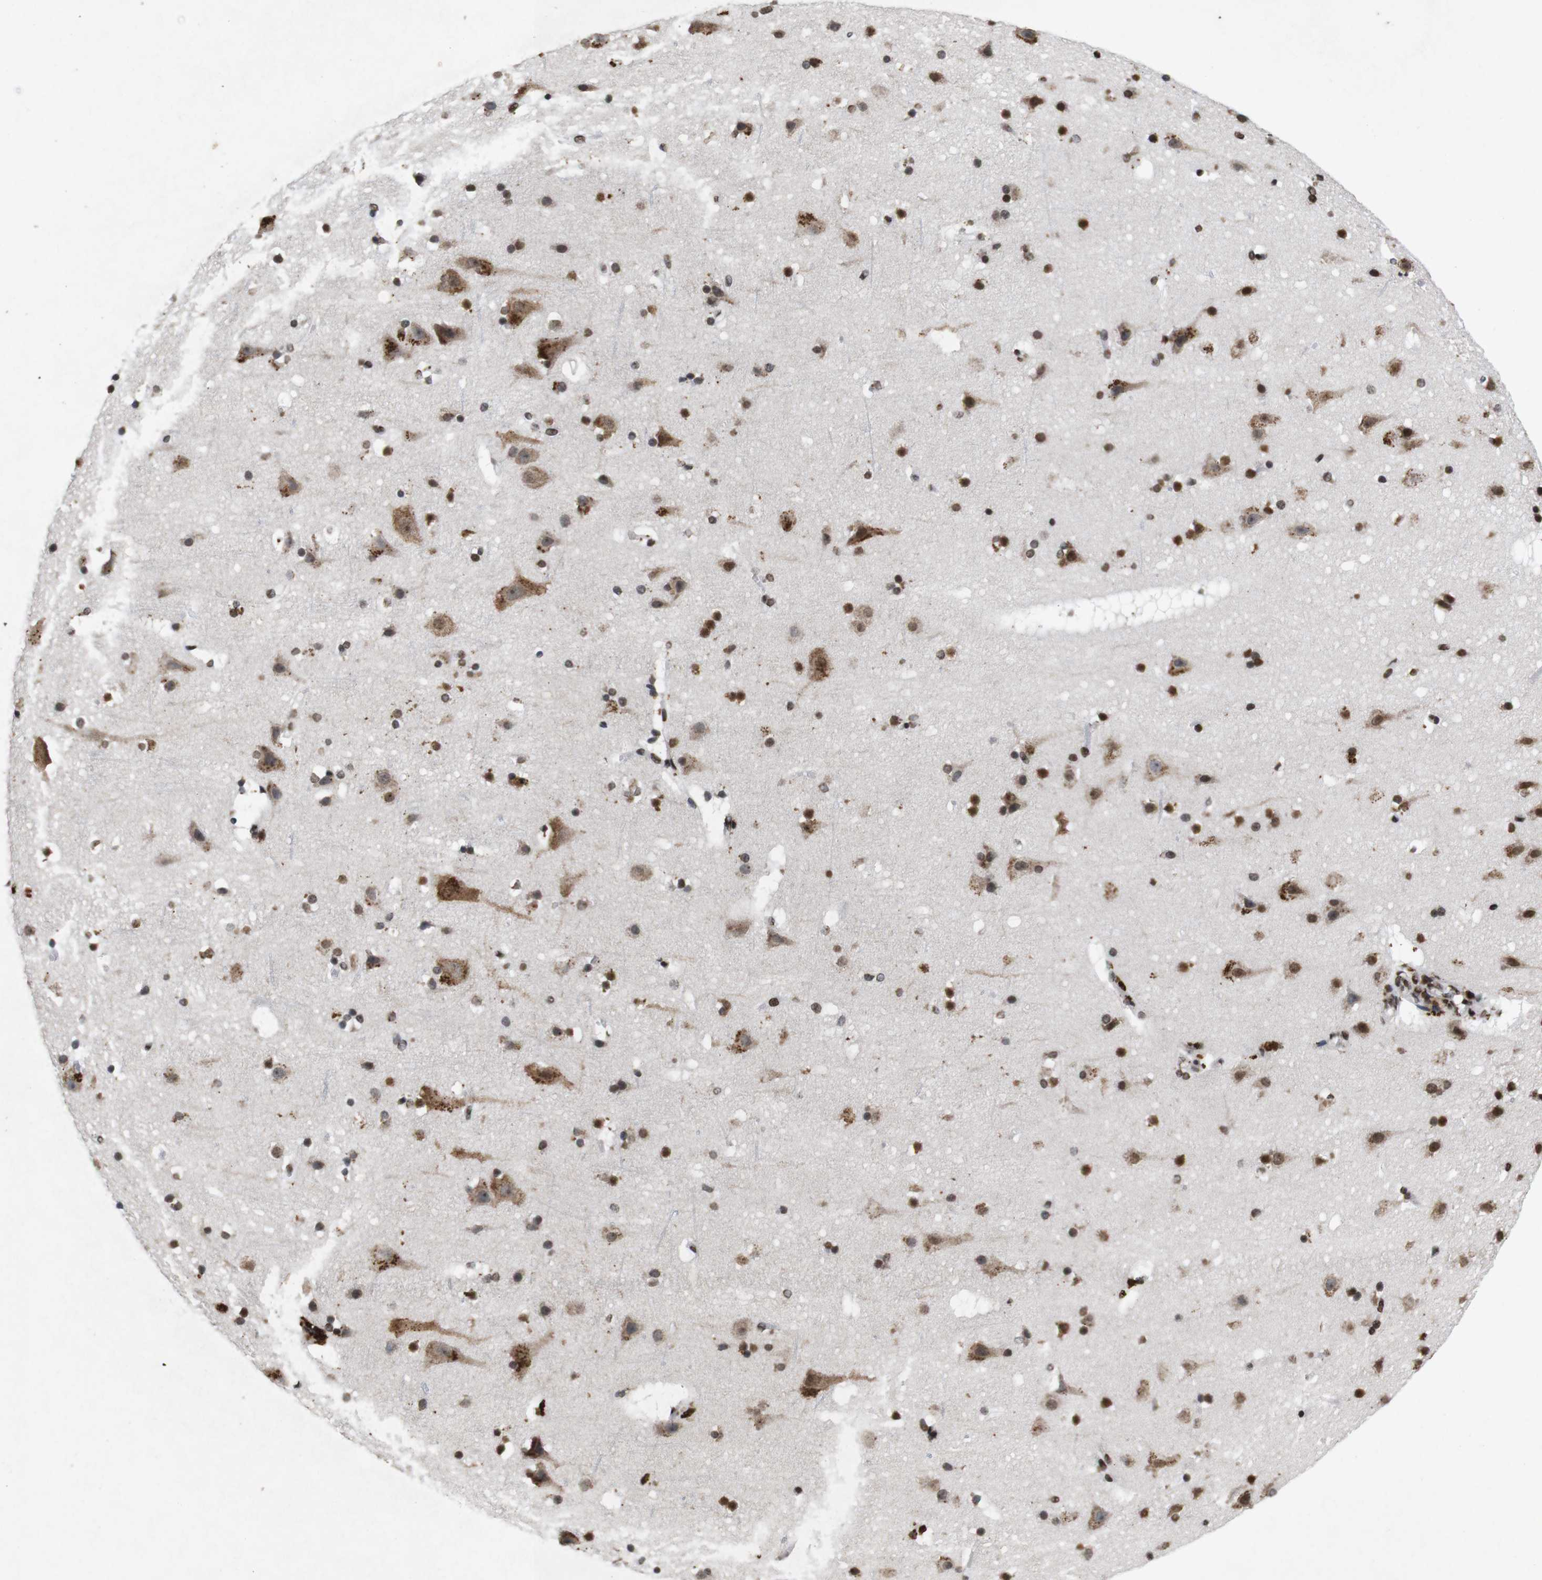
{"staining": {"intensity": "strong", "quantity": ">75%", "location": "nuclear"}, "tissue": "cerebral cortex", "cell_type": "Endothelial cells", "image_type": "normal", "snomed": [{"axis": "morphology", "description": "Normal tissue, NOS"}, {"axis": "topography", "description": "Cerebral cortex"}], "caption": "Immunohistochemical staining of benign cerebral cortex exhibits high levels of strong nuclear positivity in approximately >75% of endothelial cells.", "gene": "MAGEH1", "patient": {"sex": "male", "age": 45}}